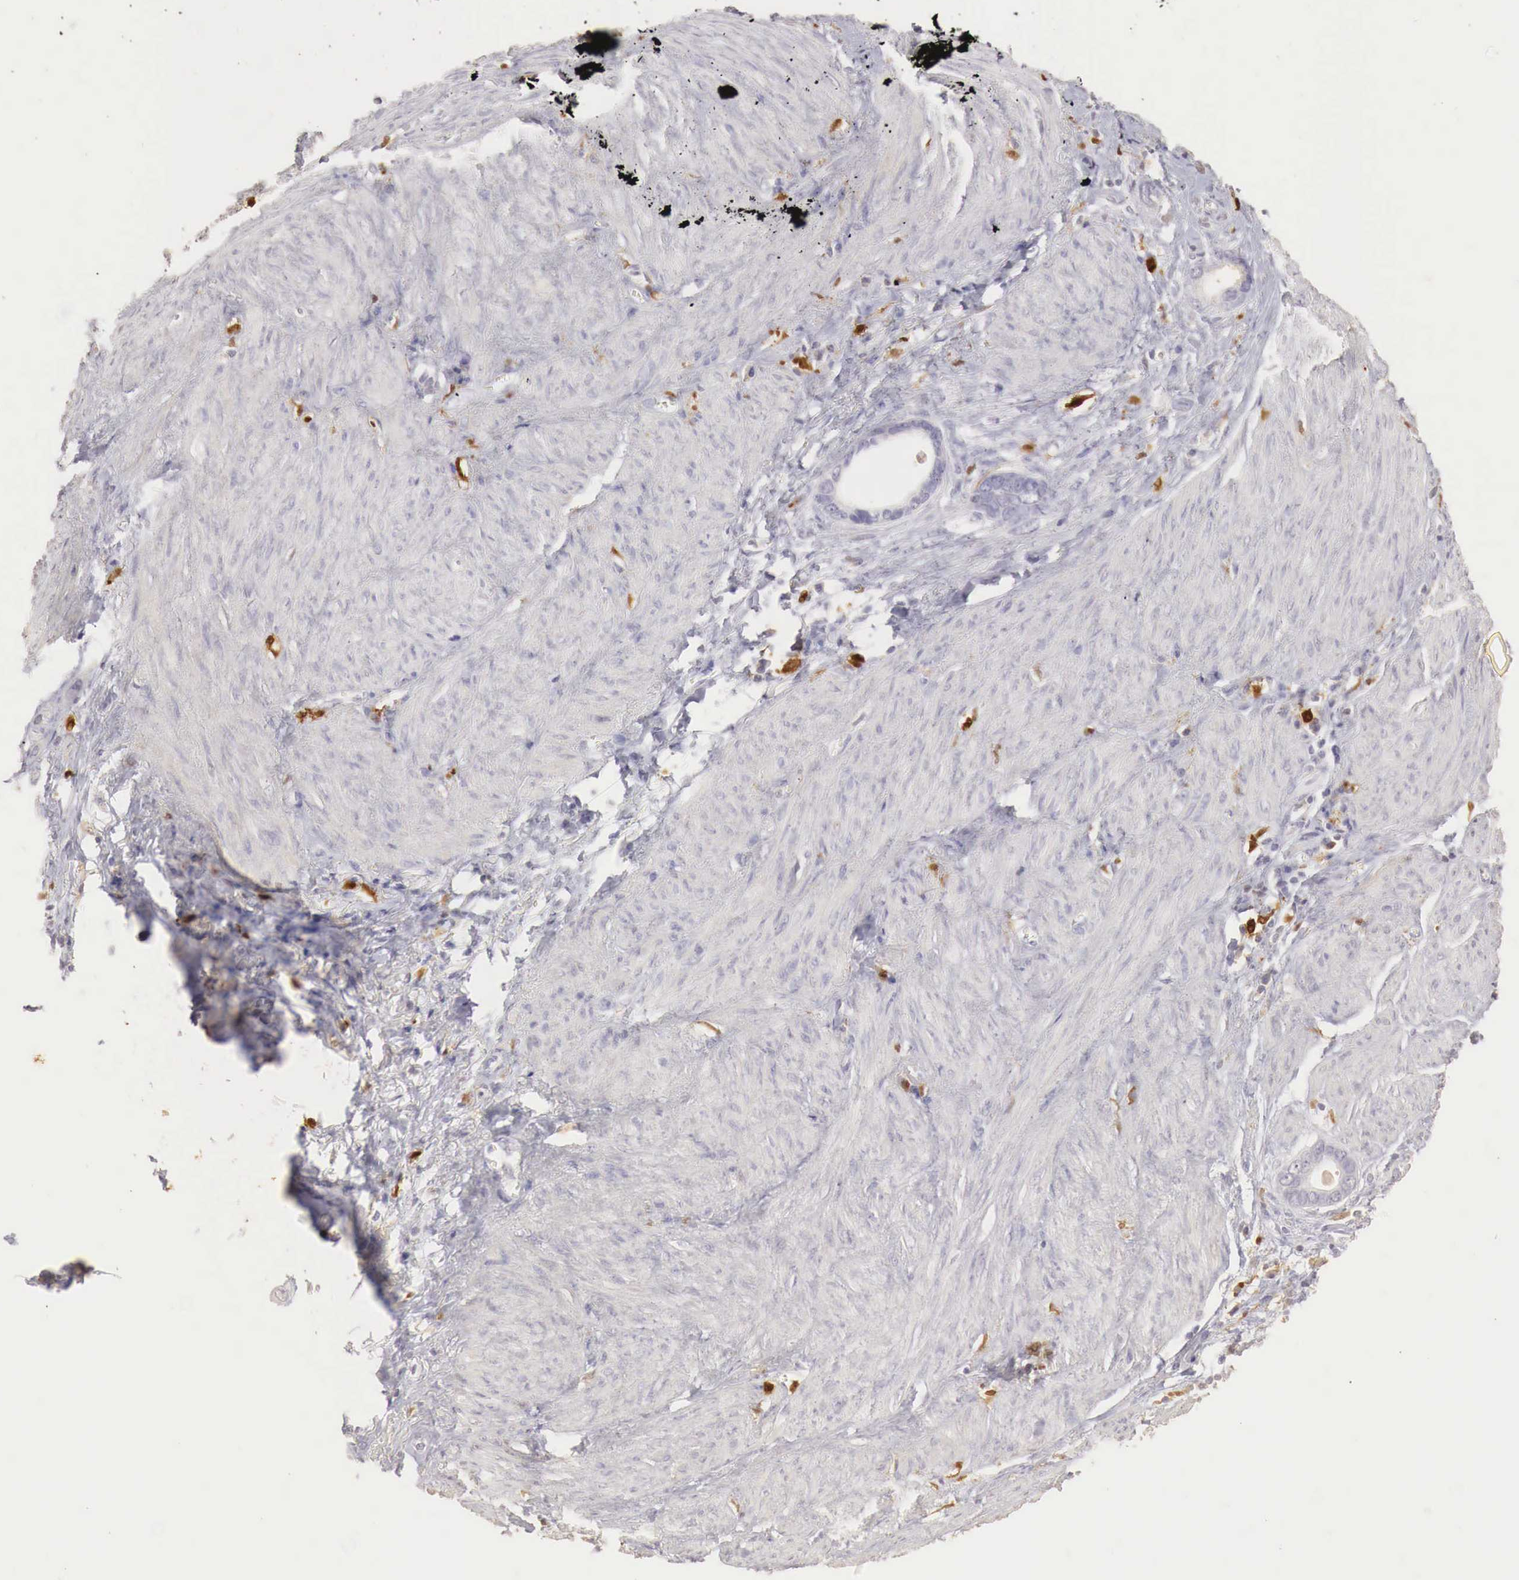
{"staining": {"intensity": "negative", "quantity": "none", "location": "none"}, "tissue": "stomach cancer", "cell_type": "Tumor cells", "image_type": "cancer", "snomed": [{"axis": "morphology", "description": "Adenocarcinoma, NOS"}, {"axis": "topography", "description": "Stomach"}], "caption": "The immunohistochemistry image has no significant positivity in tumor cells of adenocarcinoma (stomach) tissue.", "gene": "RENBP", "patient": {"sex": "male", "age": 78}}